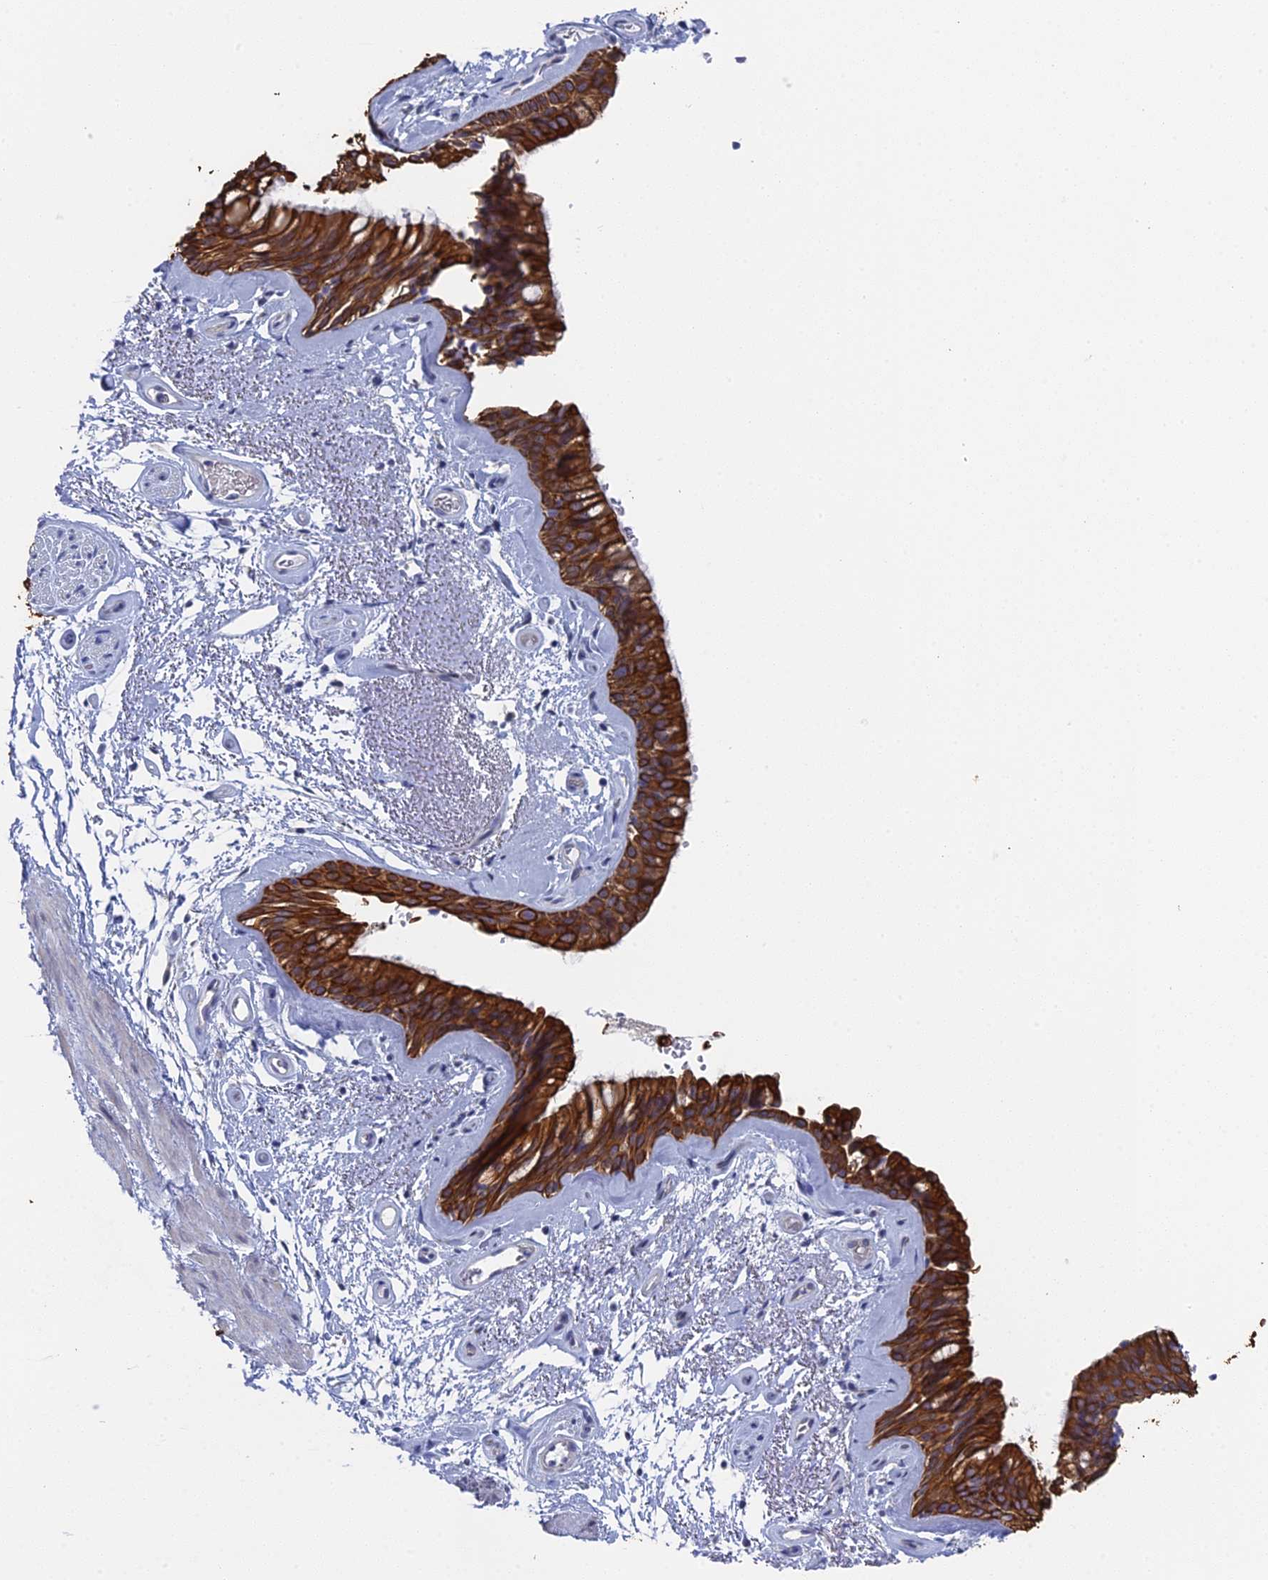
{"staining": {"intensity": "strong", "quantity": ">75%", "location": "cytoplasmic/membranous"}, "tissue": "bronchus", "cell_type": "Respiratory epithelial cells", "image_type": "normal", "snomed": [{"axis": "morphology", "description": "Normal tissue, NOS"}, {"axis": "topography", "description": "Cartilage tissue"}, {"axis": "topography", "description": "Bronchus"}], "caption": "The photomicrograph exhibits staining of benign bronchus, revealing strong cytoplasmic/membranous protein expression (brown color) within respiratory epithelial cells.", "gene": "SRFBP1", "patient": {"sex": "female", "age": 66}}